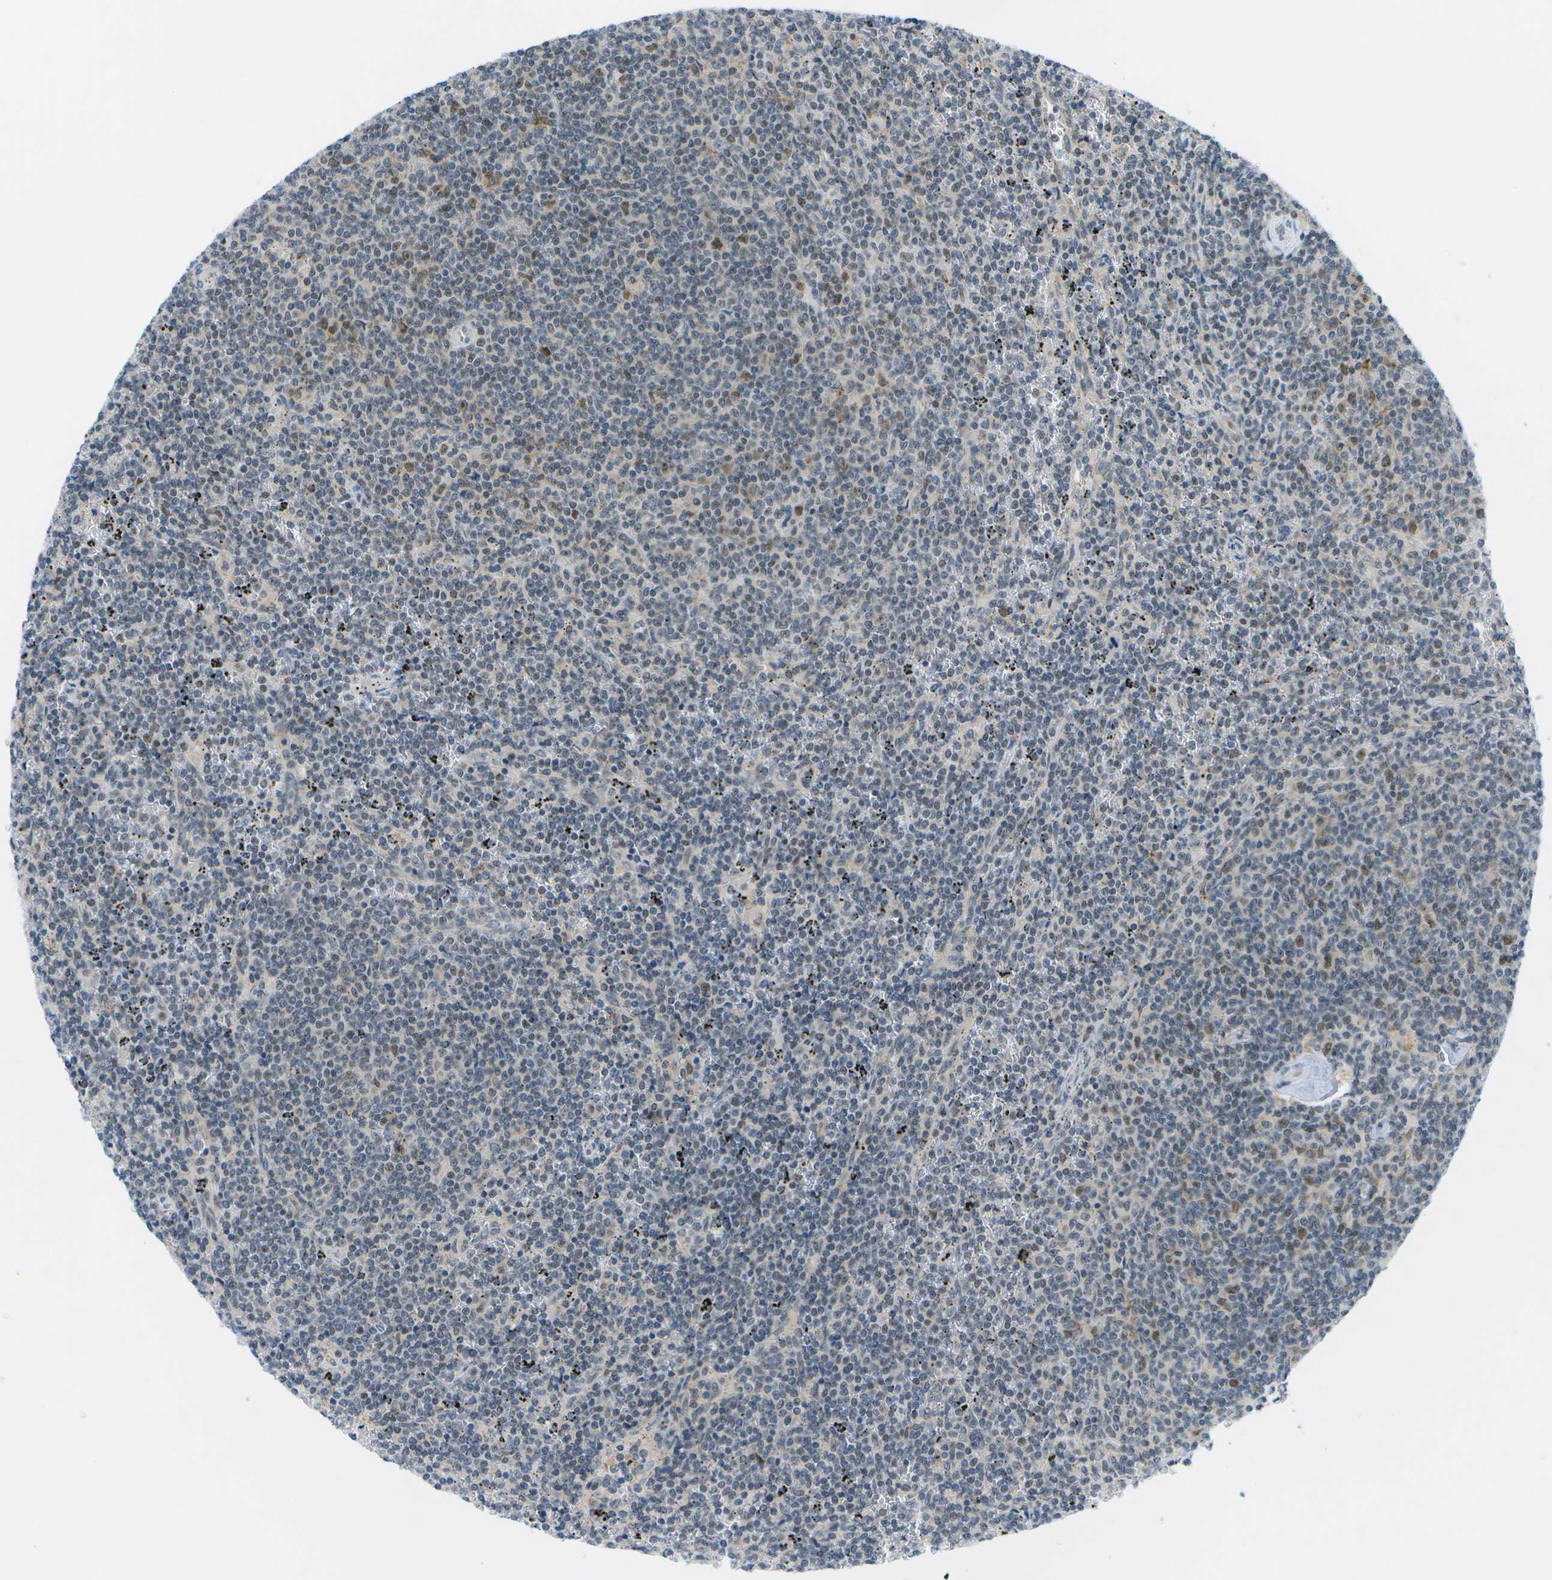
{"staining": {"intensity": "weak", "quantity": "<25%", "location": "nuclear"}, "tissue": "lymphoma", "cell_type": "Tumor cells", "image_type": "cancer", "snomed": [{"axis": "morphology", "description": "Malignant lymphoma, non-Hodgkin's type, Low grade"}, {"axis": "topography", "description": "Spleen"}], "caption": "Tumor cells show no significant expression in malignant lymphoma, non-Hodgkin's type (low-grade).", "gene": "PITHD1", "patient": {"sex": "female", "age": 50}}